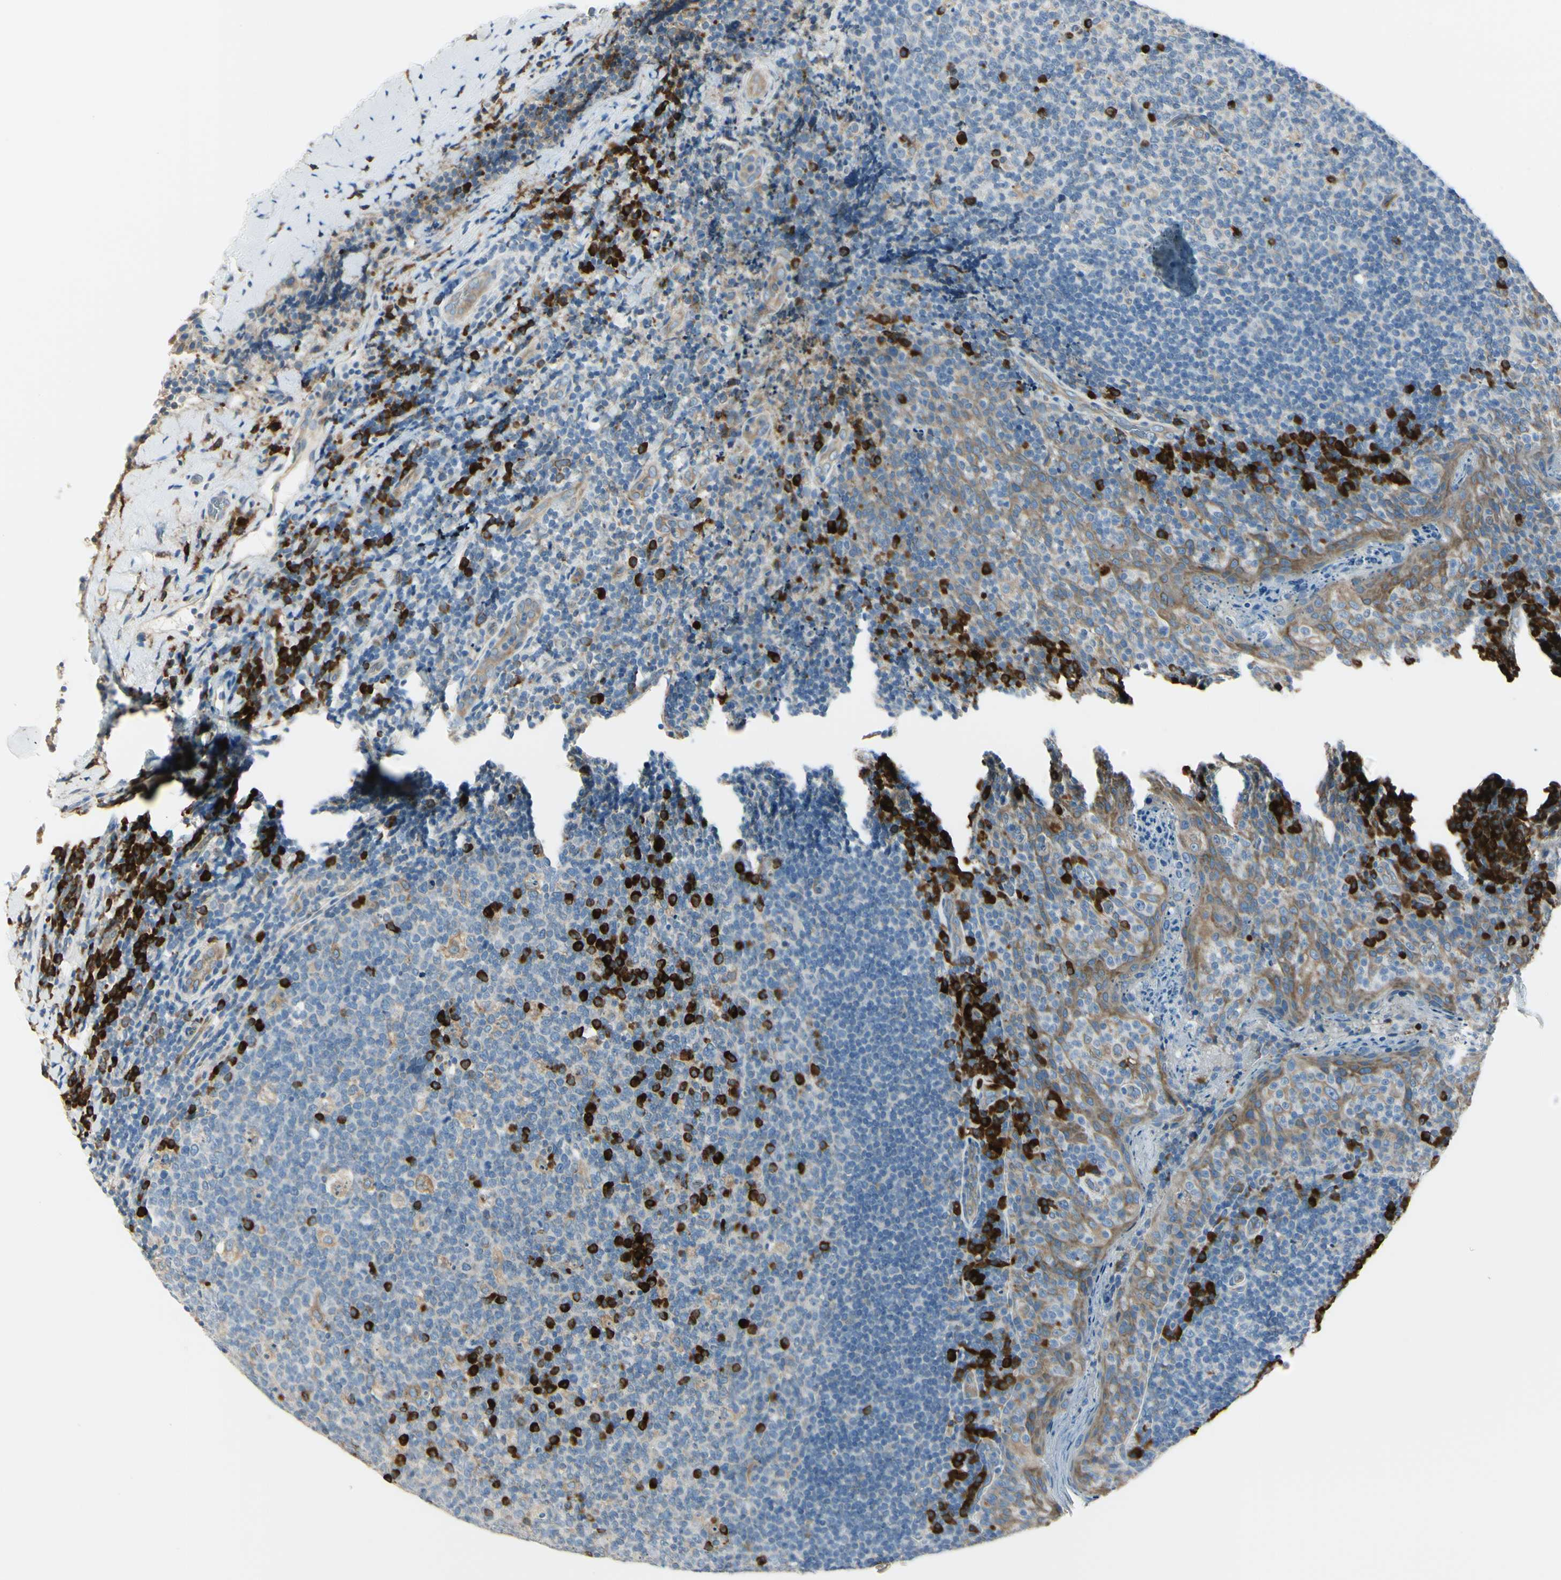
{"staining": {"intensity": "strong", "quantity": "<25%", "location": "cytoplasmic/membranous"}, "tissue": "tonsil", "cell_type": "Germinal center cells", "image_type": "normal", "snomed": [{"axis": "morphology", "description": "Normal tissue, NOS"}, {"axis": "topography", "description": "Tonsil"}], "caption": "High-magnification brightfield microscopy of normal tonsil stained with DAB (brown) and counterstained with hematoxylin (blue). germinal center cells exhibit strong cytoplasmic/membranous expression is present in about<25% of cells.", "gene": "SELENOS", "patient": {"sex": "male", "age": 17}}